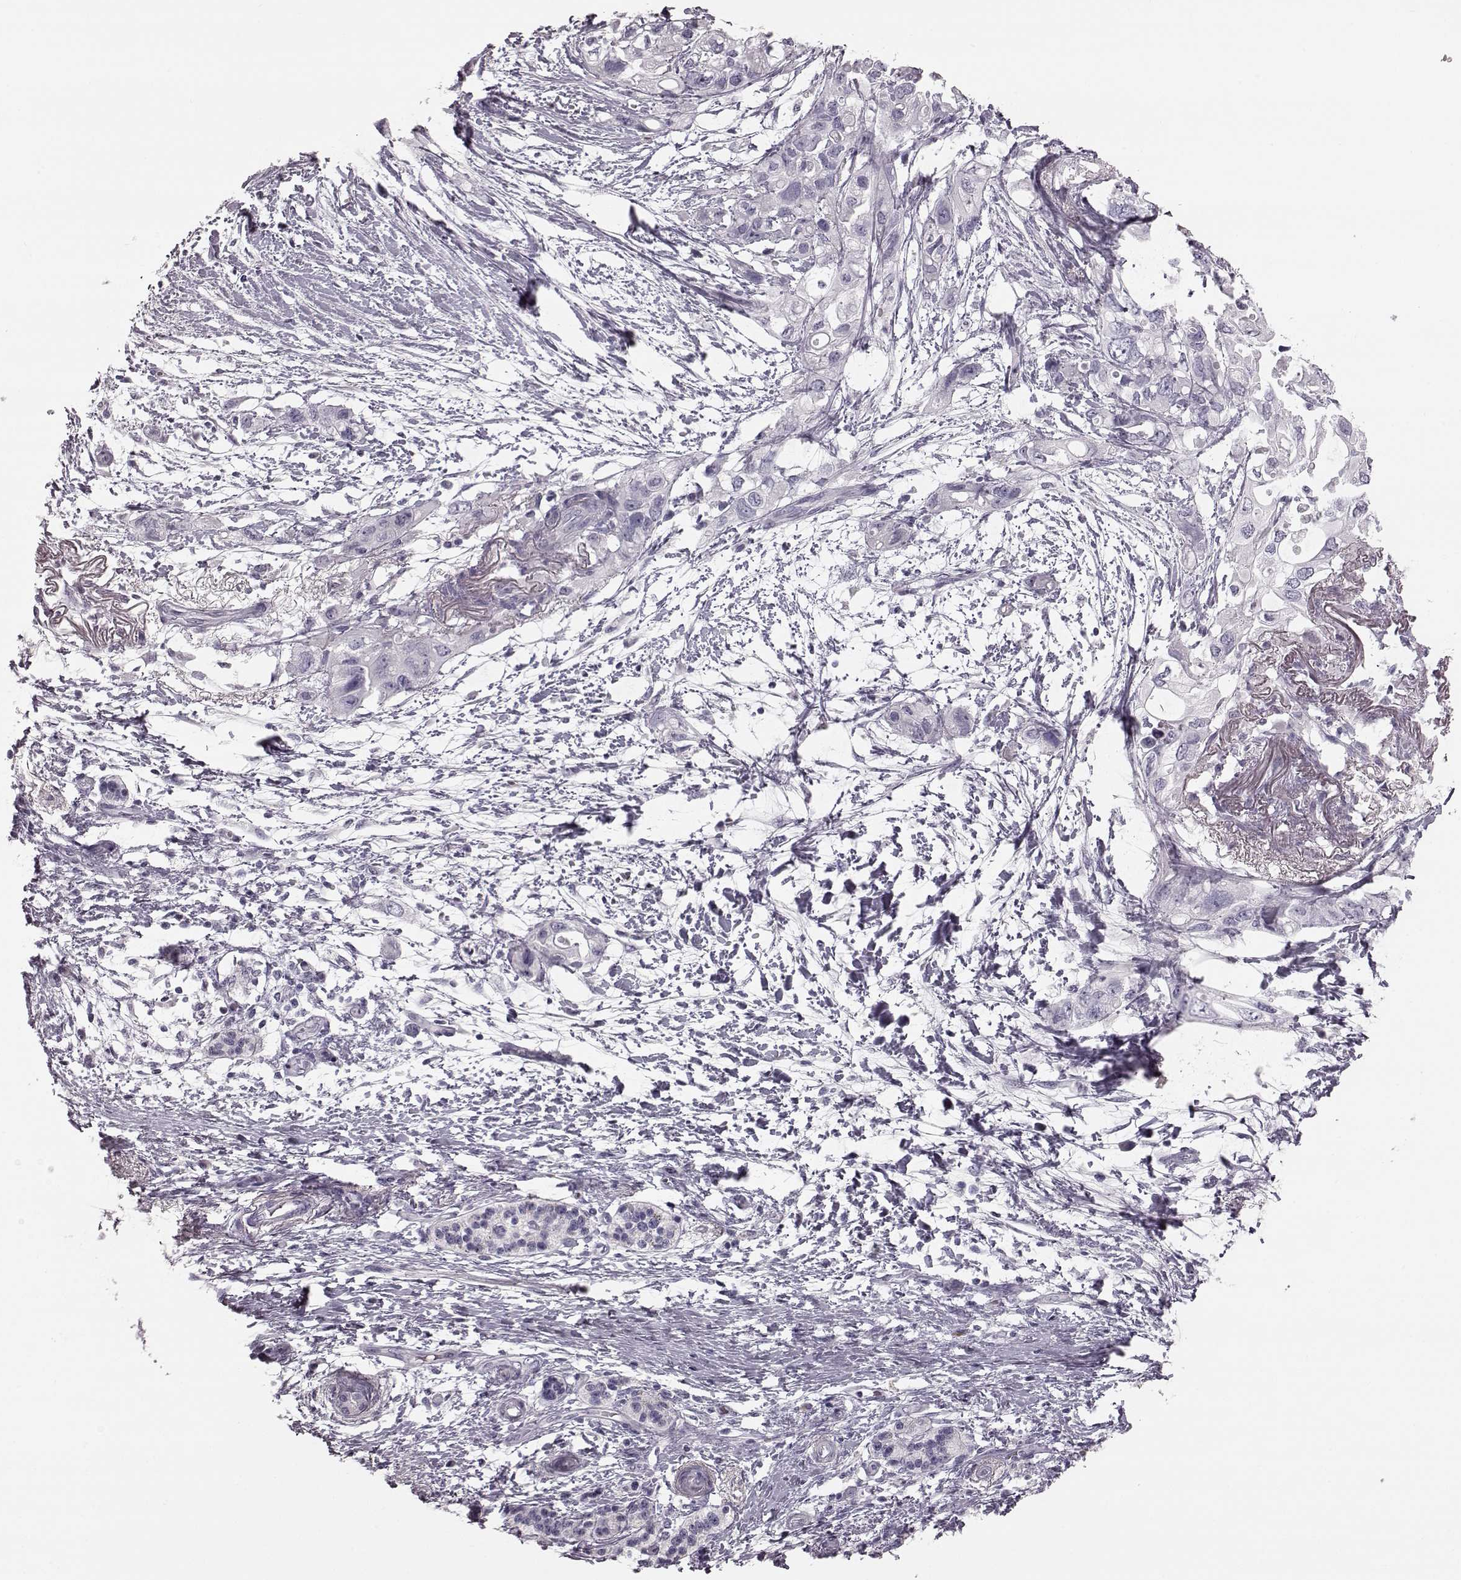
{"staining": {"intensity": "negative", "quantity": "none", "location": "none"}, "tissue": "pancreatic cancer", "cell_type": "Tumor cells", "image_type": "cancer", "snomed": [{"axis": "morphology", "description": "Adenocarcinoma, NOS"}, {"axis": "topography", "description": "Pancreas"}], "caption": "An immunohistochemistry image of pancreatic adenocarcinoma is shown. There is no staining in tumor cells of pancreatic adenocarcinoma.", "gene": "ZNF433", "patient": {"sex": "female", "age": 72}}